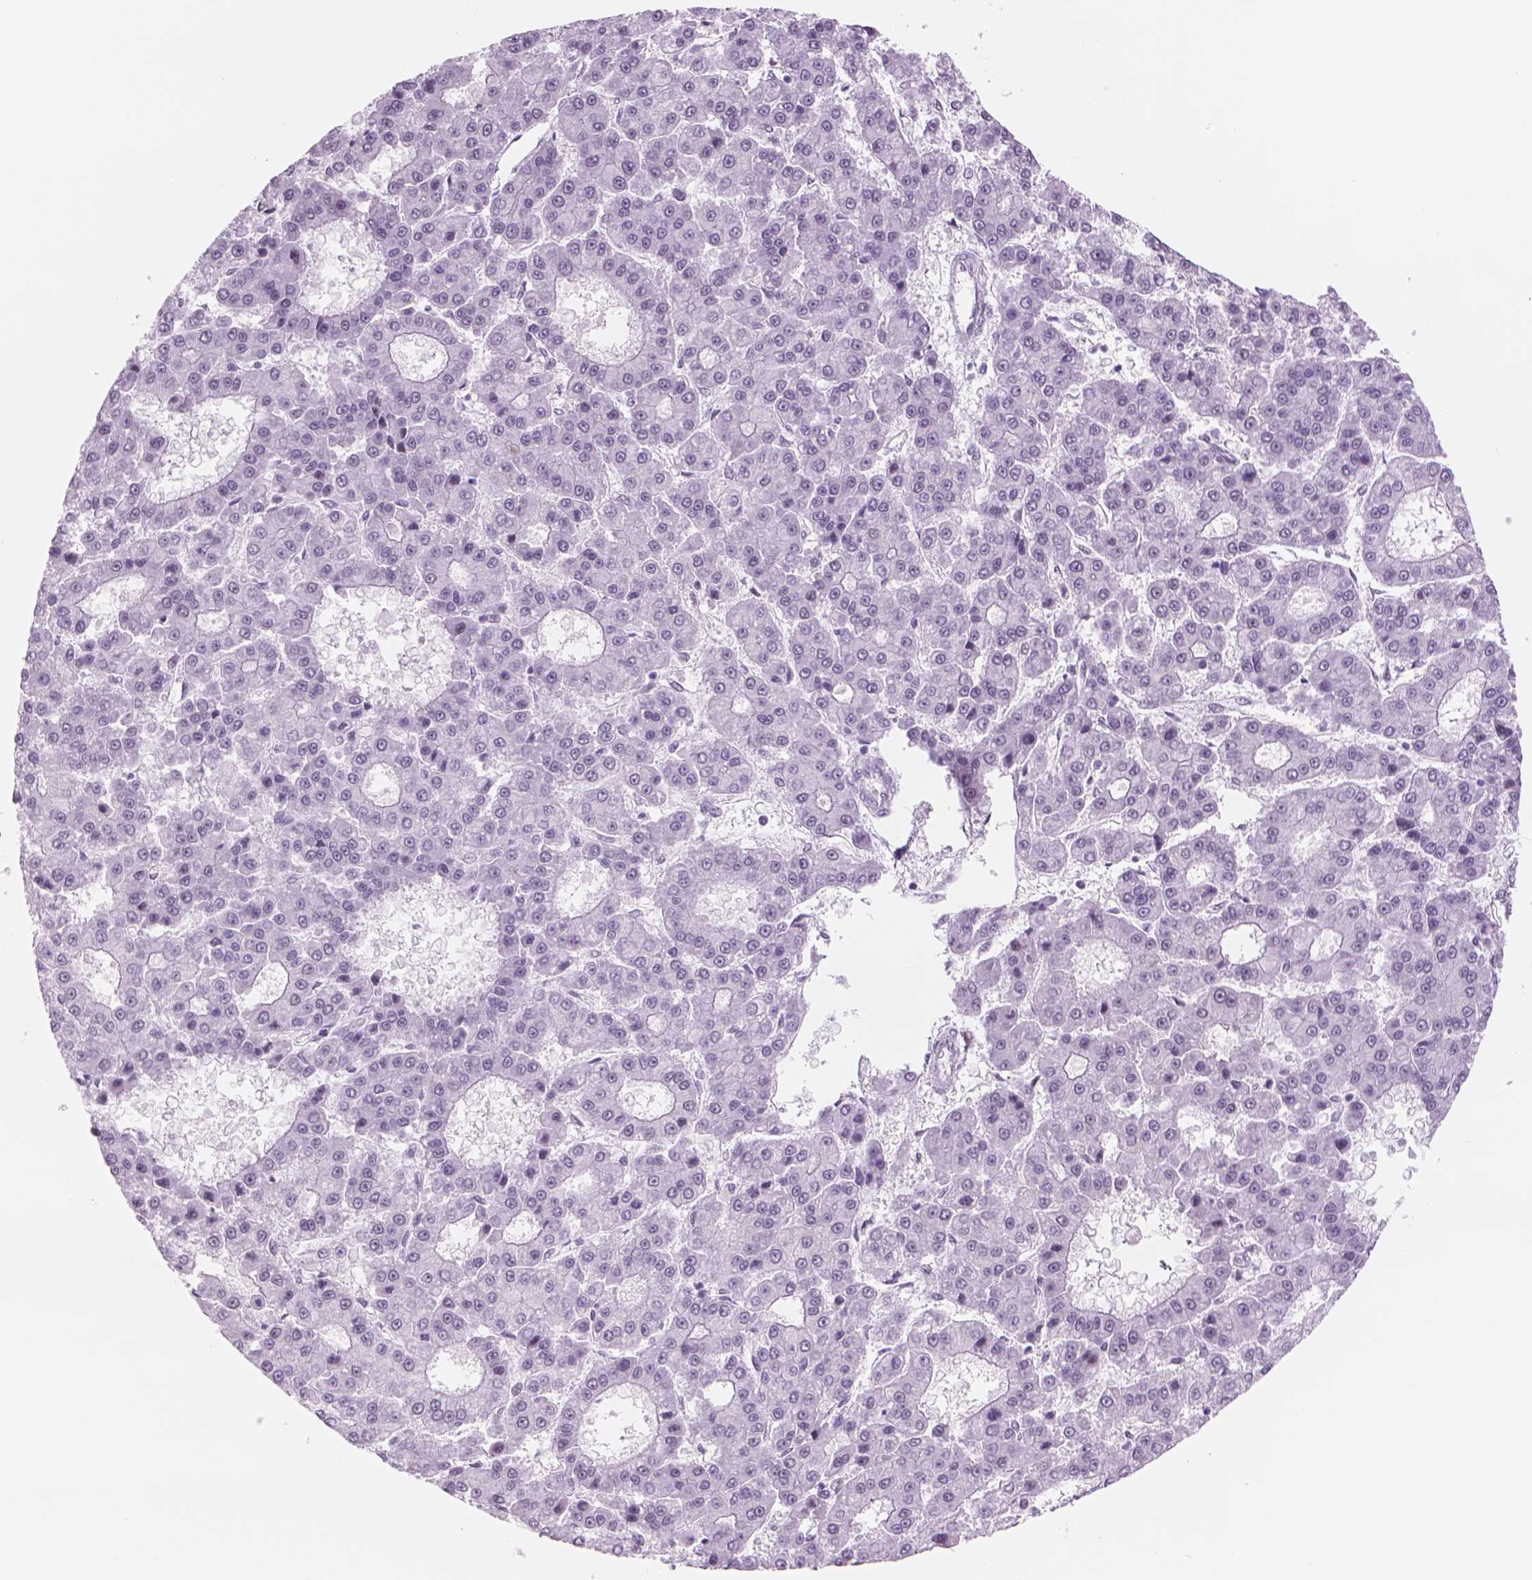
{"staining": {"intensity": "negative", "quantity": "none", "location": "none"}, "tissue": "liver cancer", "cell_type": "Tumor cells", "image_type": "cancer", "snomed": [{"axis": "morphology", "description": "Carcinoma, Hepatocellular, NOS"}, {"axis": "topography", "description": "Liver"}], "caption": "IHC image of neoplastic tissue: human hepatocellular carcinoma (liver) stained with DAB demonstrates no significant protein staining in tumor cells.", "gene": "POLR3D", "patient": {"sex": "male", "age": 70}}